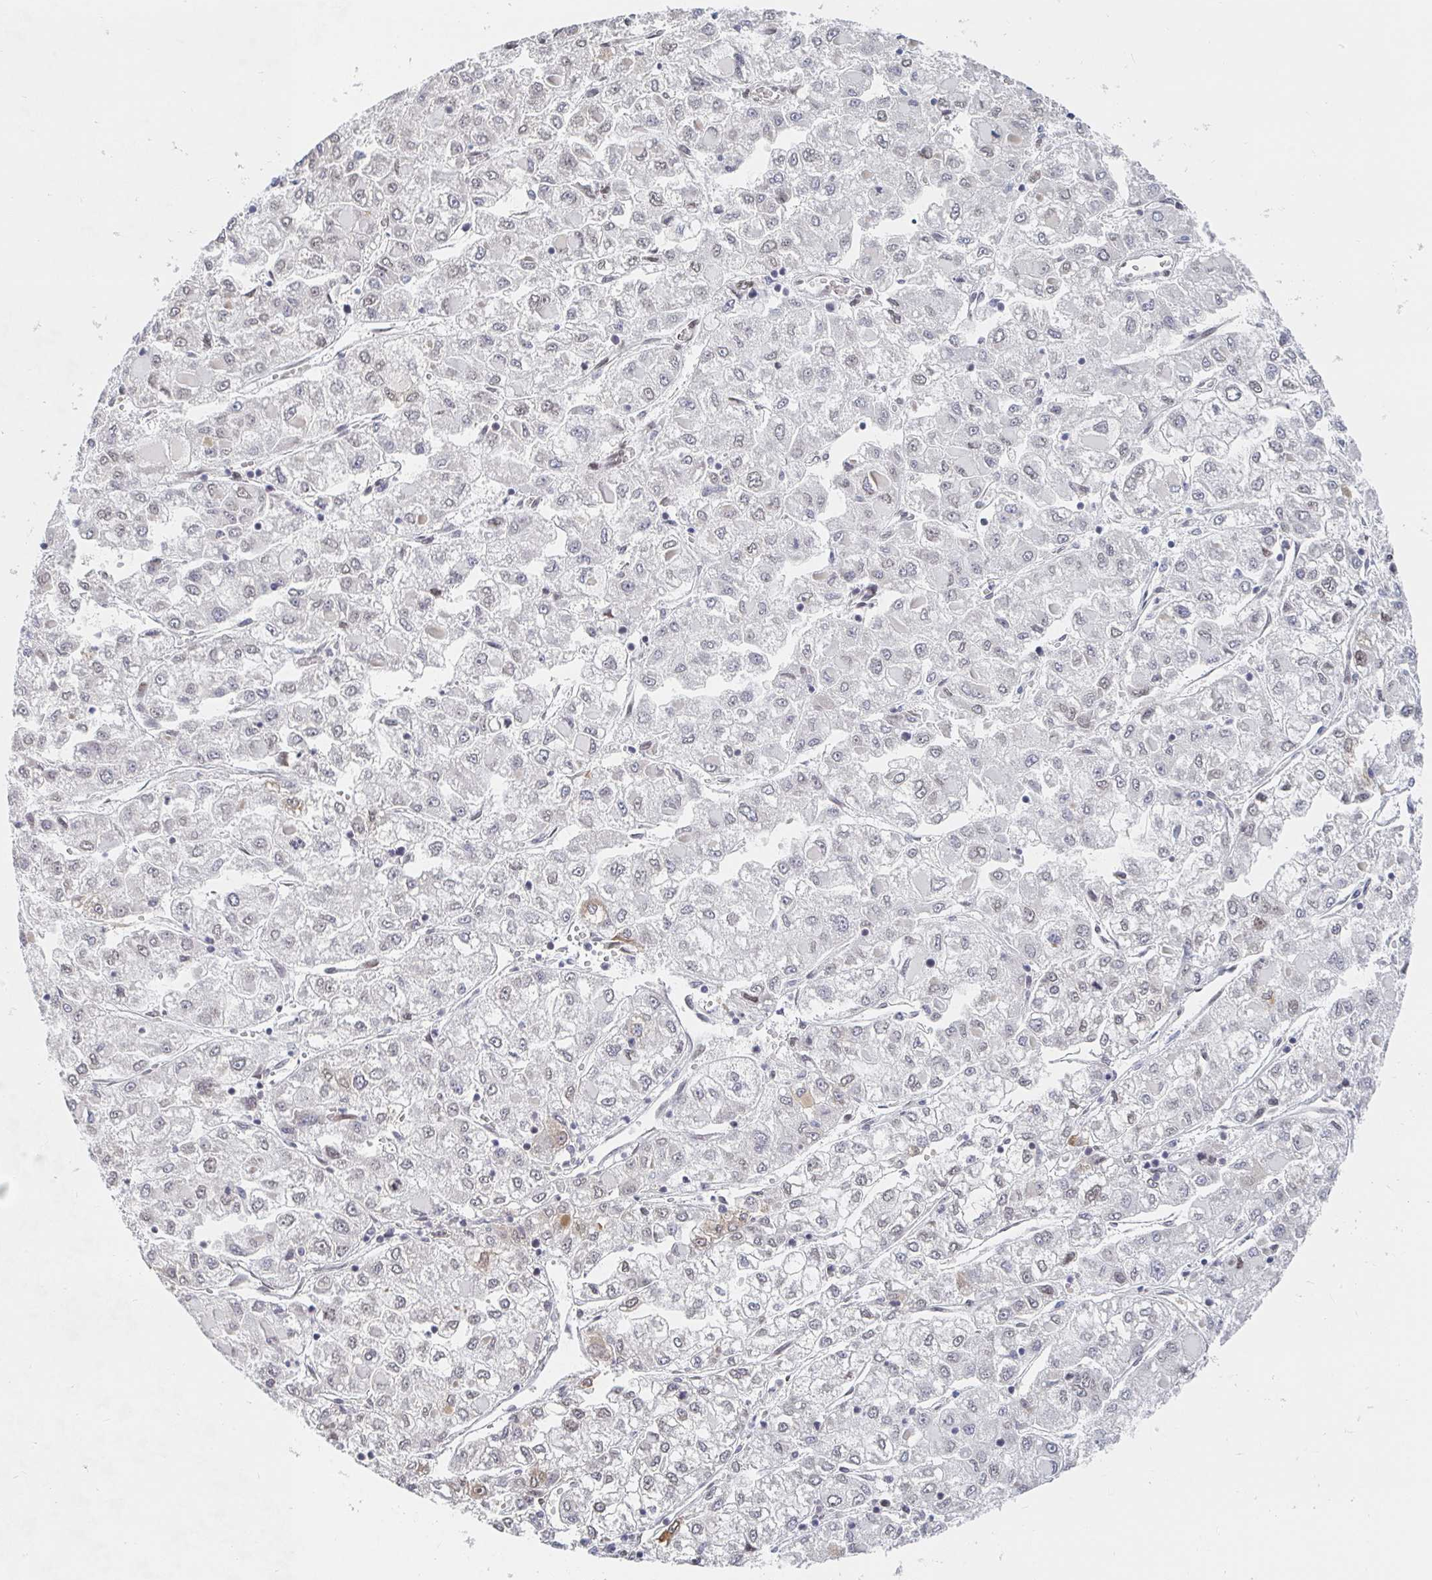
{"staining": {"intensity": "negative", "quantity": "none", "location": "none"}, "tissue": "liver cancer", "cell_type": "Tumor cells", "image_type": "cancer", "snomed": [{"axis": "morphology", "description": "Carcinoma, Hepatocellular, NOS"}, {"axis": "topography", "description": "Liver"}], "caption": "Tumor cells are negative for protein expression in human hepatocellular carcinoma (liver).", "gene": "CHD2", "patient": {"sex": "male", "age": 40}}